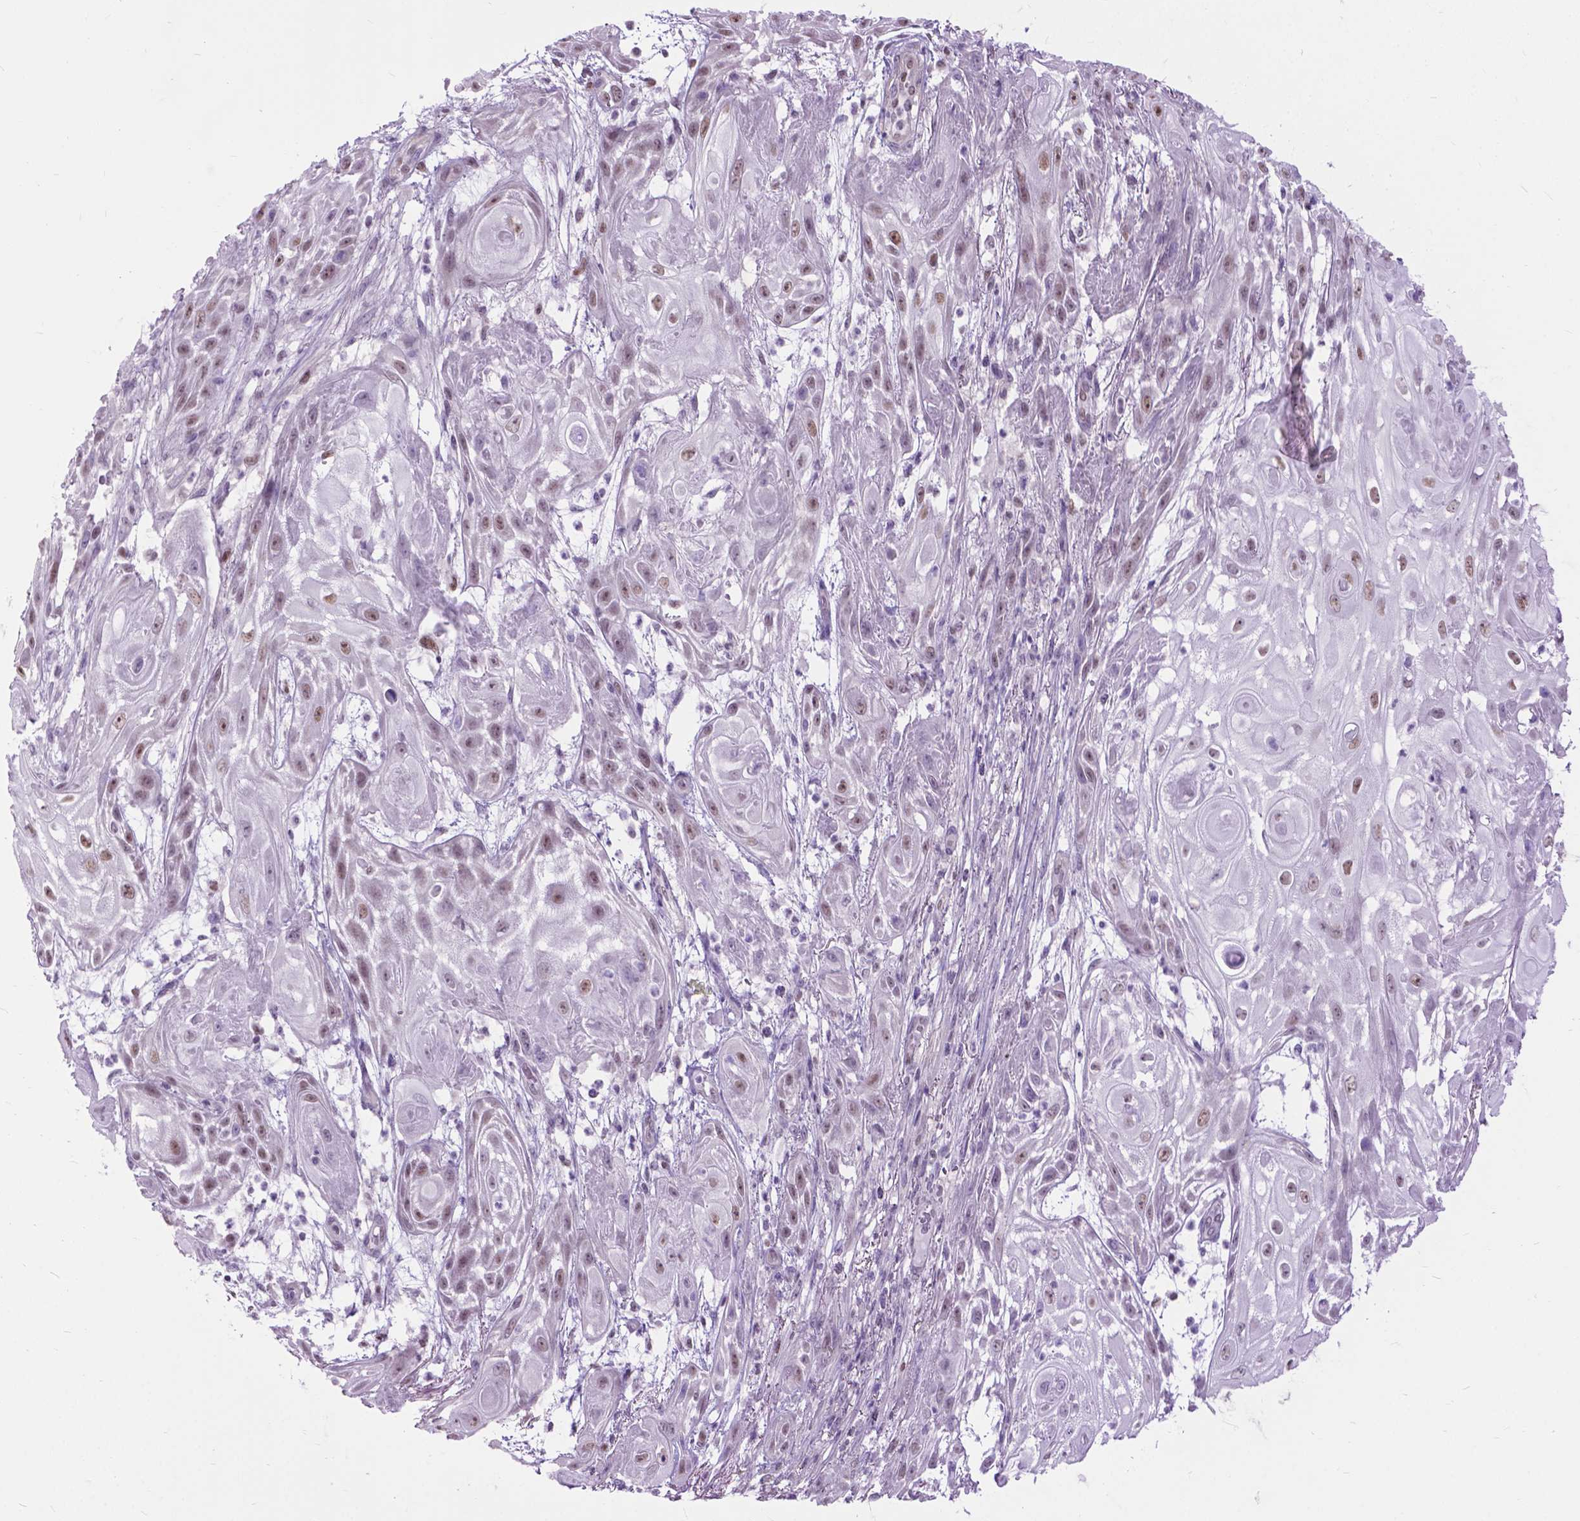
{"staining": {"intensity": "moderate", "quantity": "25%-75%", "location": "nuclear"}, "tissue": "skin cancer", "cell_type": "Tumor cells", "image_type": "cancer", "snomed": [{"axis": "morphology", "description": "Squamous cell carcinoma, NOS"}, {"axis": "topography", "description": "Skin"}], "caption": "Moderate nuclear staining for a protein is seen in about 25%-75% of tumor cells of skin squamous cell carcinoma using IHC.", "gene": "APCDD1L", "patient": {"sex": "male", "age": 62}}